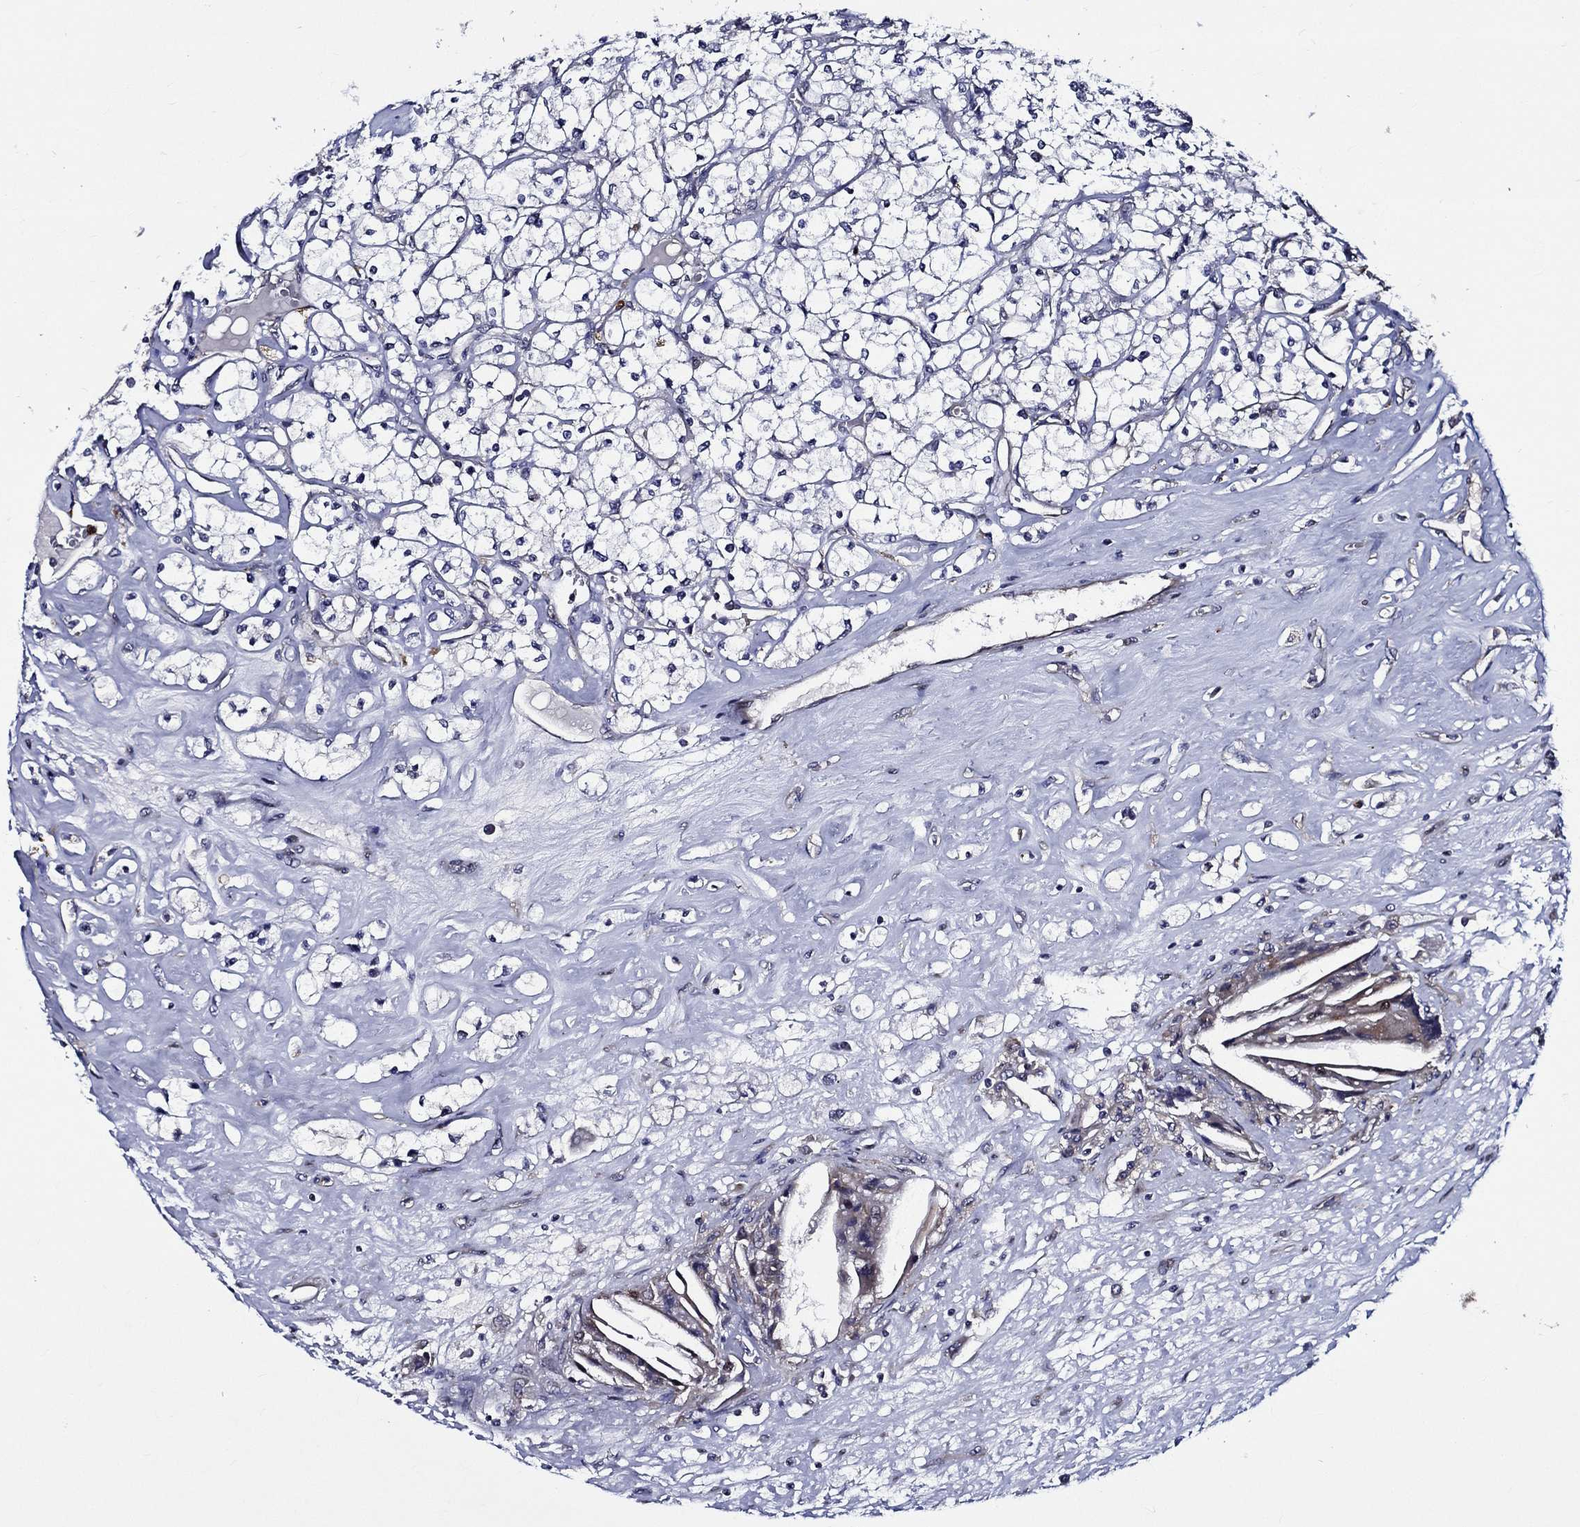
{"staining": {"intensity": "negative", "quantity": "none", "location": "none"}, "tissue": "renal cancer", "cell_type": "Tumor cells", "image_type": "cancer", "snomed": [{"axis": "morphology", "description": "Adenocarcinoma, NOS"}, {"axis": "topography", "description": "Kidney"}], "caption": "An image of human renal cancer (adenocarcinoma) is negative for staining in tumor cells.", "gene": "KIF20B", "patient": {"sex": "male", "age": 67}}